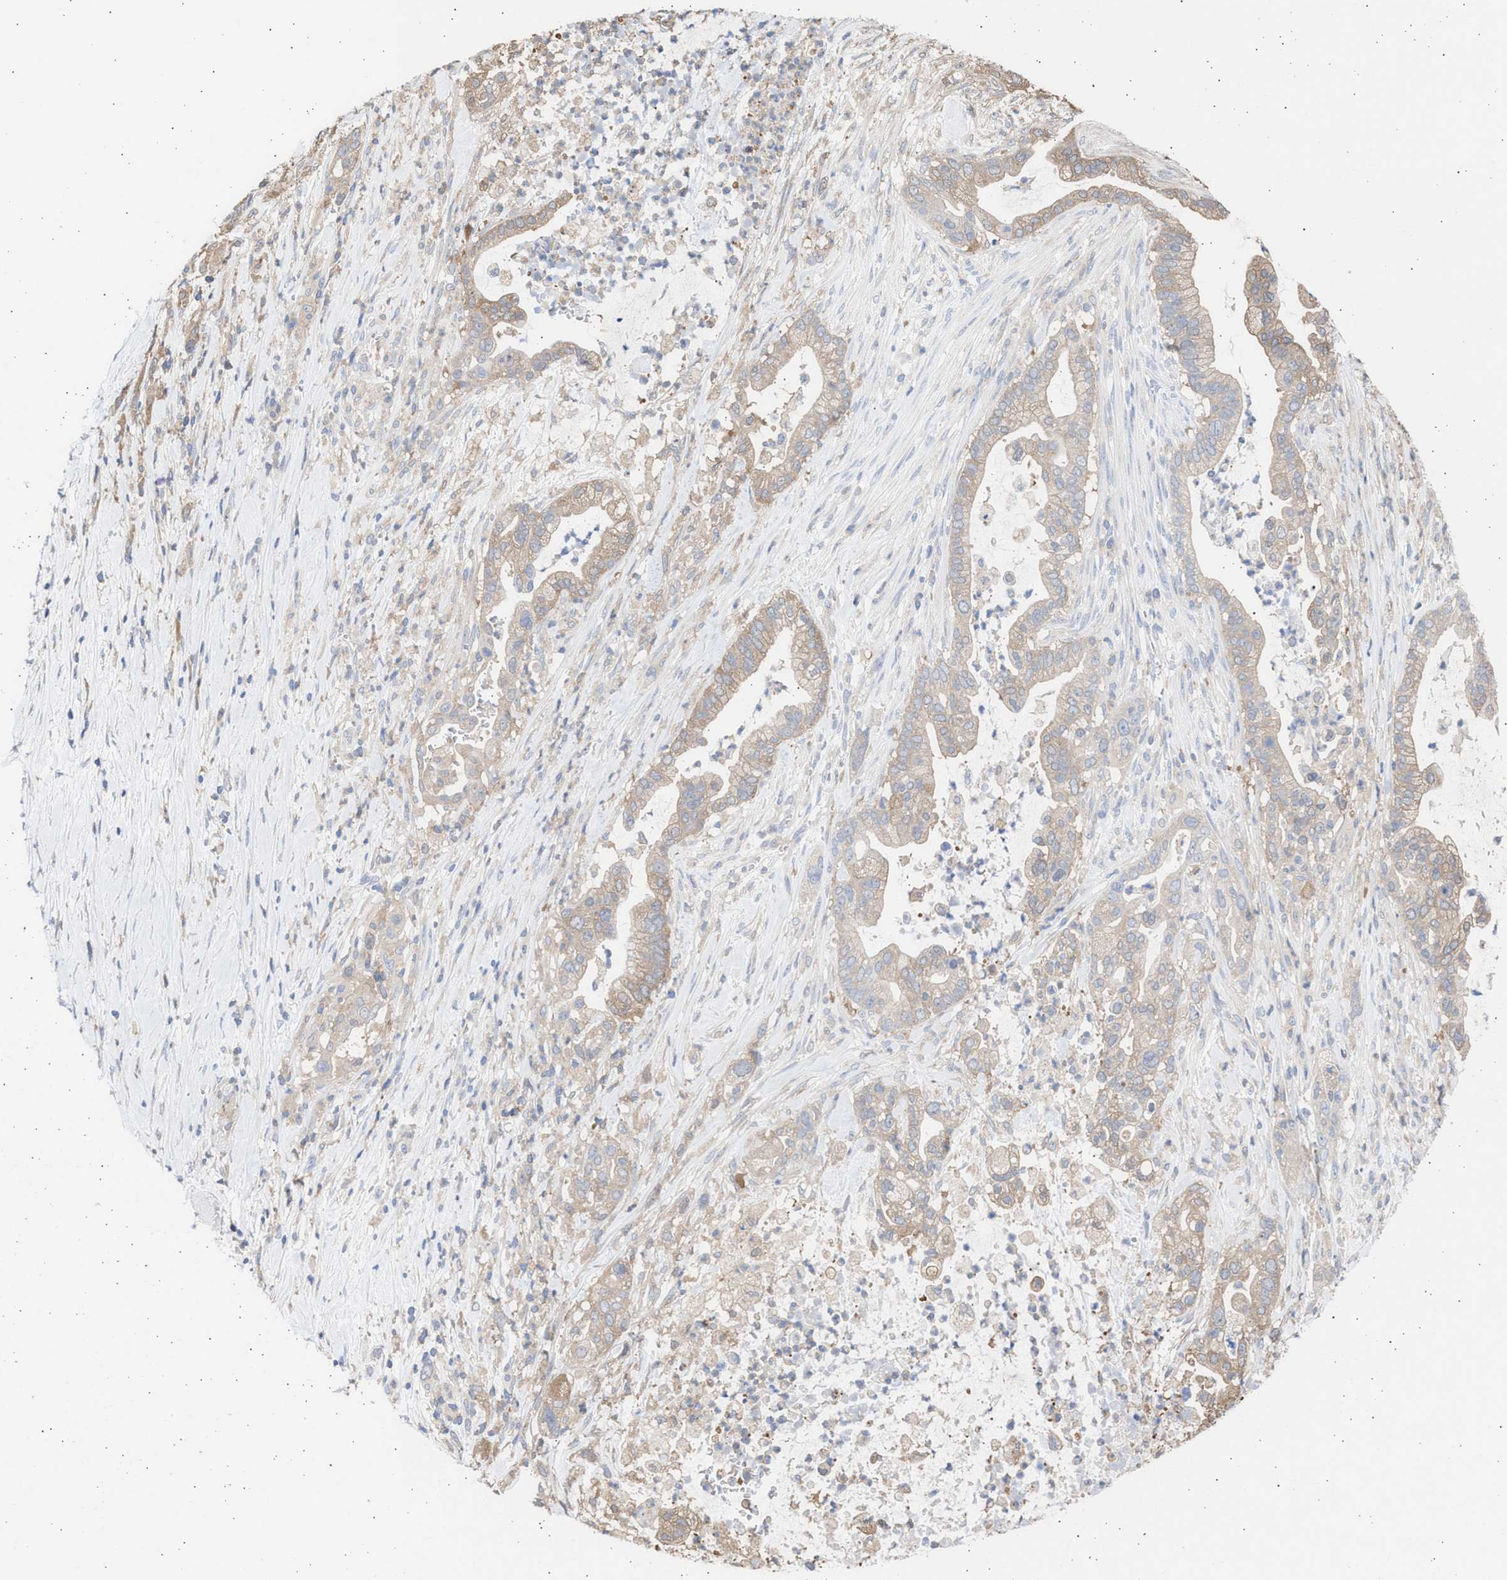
{"staining": {"intensity": "weak", "quantity": ">75%", "location": "cytoplasmic/membranous"}, "tissue": "pancreatic cancer", "cell_type": "Tumor cells", "image_type": "cancer", "snomed": [{"axis": "morphology", "description": "Adenocarcinoma, NOS"}, {"axis": "topography", "description": "Pancreas"}], "caption": "A photomicrograph showing weak cytoplasmic/membranous positivity in about >75% of tumor cells in pancreatic cancer (adenocarcinoma), as visualized by brown immunohistochemical staining.", "gene": "ALDOC", "patient": {"sex": "male", "age": 69}}